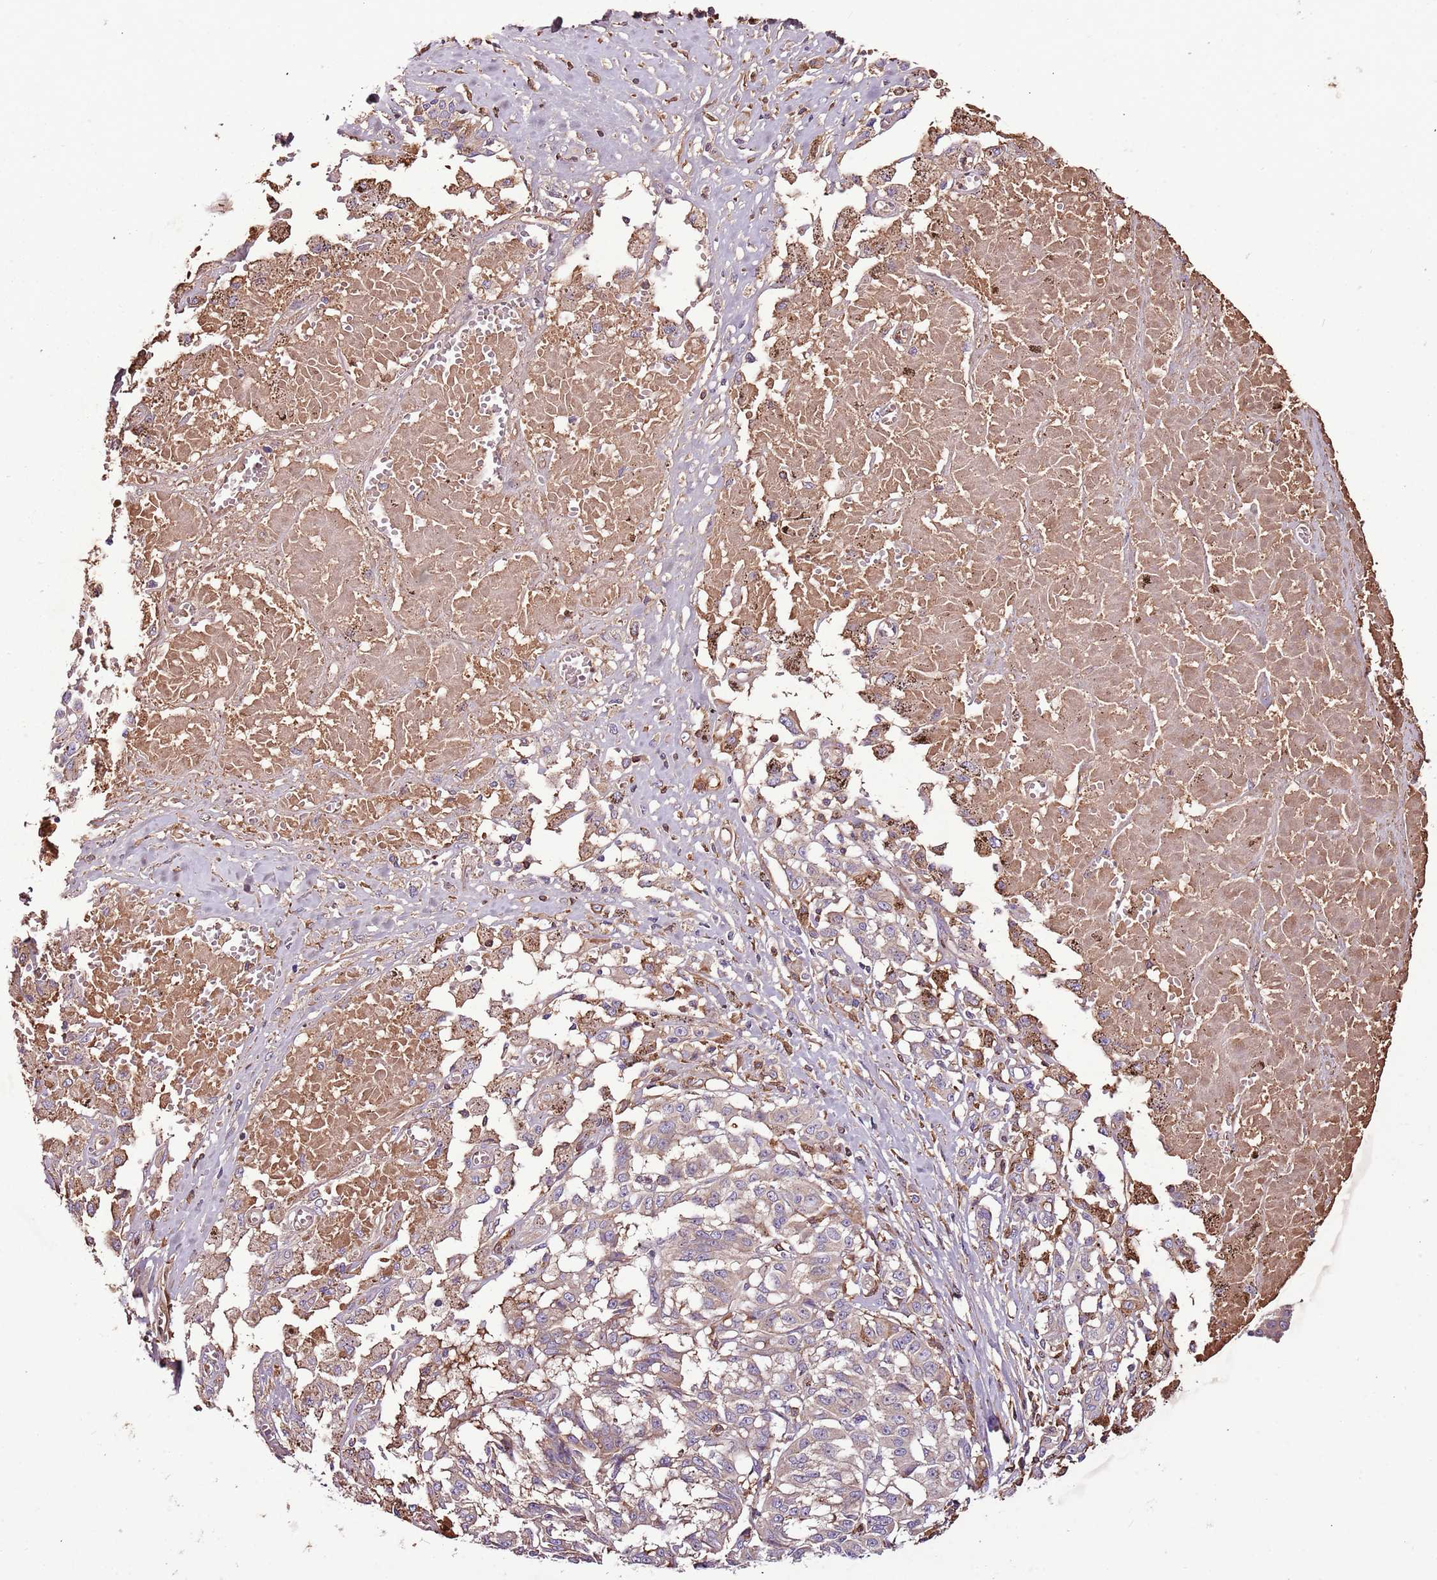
{"staining": {"intensity": "negative", "quantity": "none", "location": "none"}, "tissue": "melanoma", "cell_type": "Tumor cells", "image_type": "cancer", "snomed": [{"axis": "morphology", "description": "Malignant melanoma, NOS"}, {"axis": "topography", "description": "Skin"}], "caption": "Micrograph shows no protein staining in tumor cells of malignant melanoma tissue. (DAB (3,3'-diaminobenzidine) IHC, high magnification).", "gene": "DENR", "patient": {"sex": "female", "age": 72}}